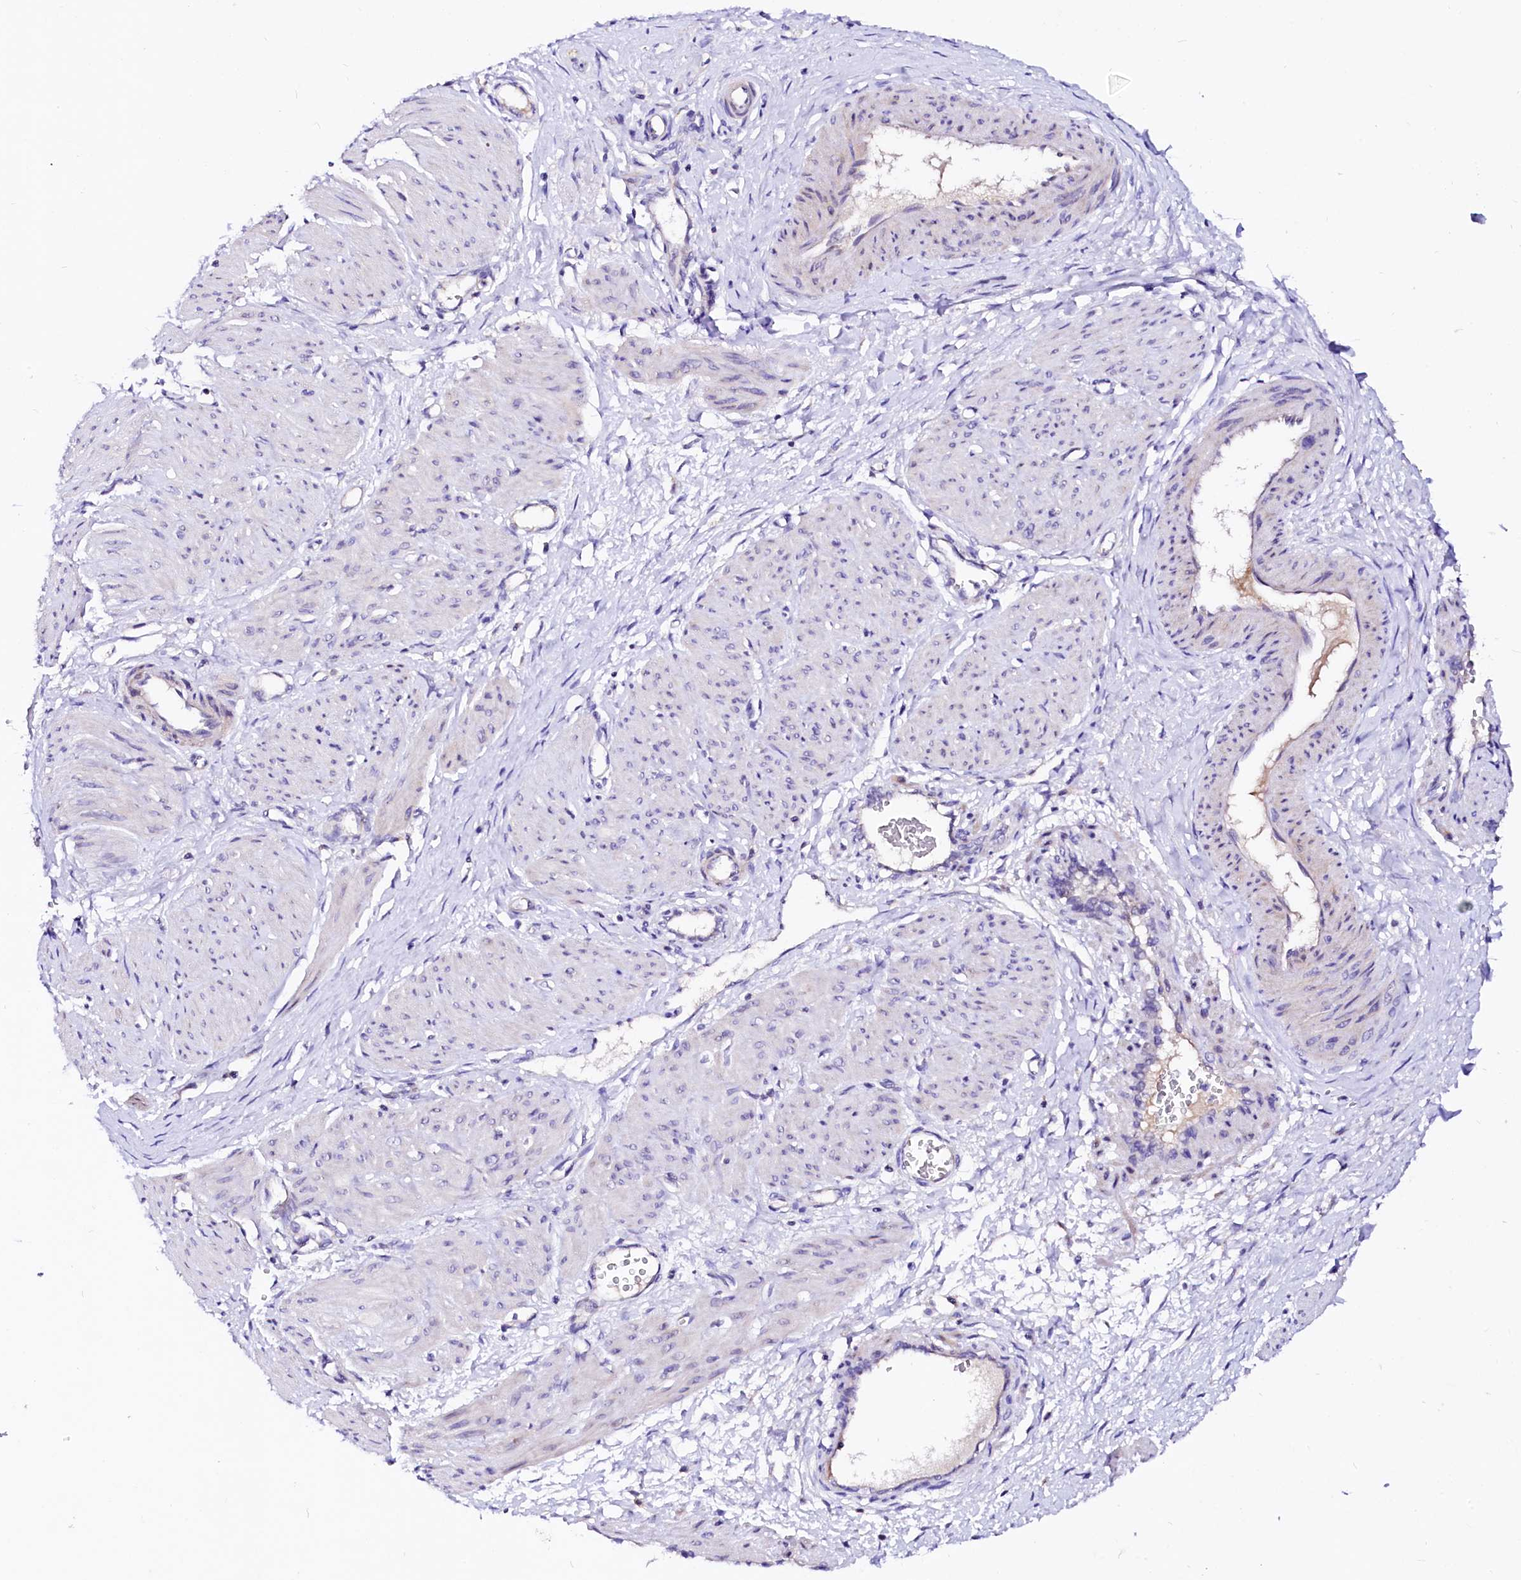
{"staining": {"intensity": "negative", "quantity": "none", "location": "none"}, "tissue": "smooth muscle", "cell_type": "Smooth muscle cells", "image_type": "normal", "snomed": [{"axis": "morphology", "description": "Normal tissue, NOS"}, {"axis": "topography", "description": "Endometrium"}], "caption": "The image reveals no staining of smooth muscle cells in benign smooth muscle.", "gene": "BTBD16", "patient": {"sex": "female", "age": 33}}